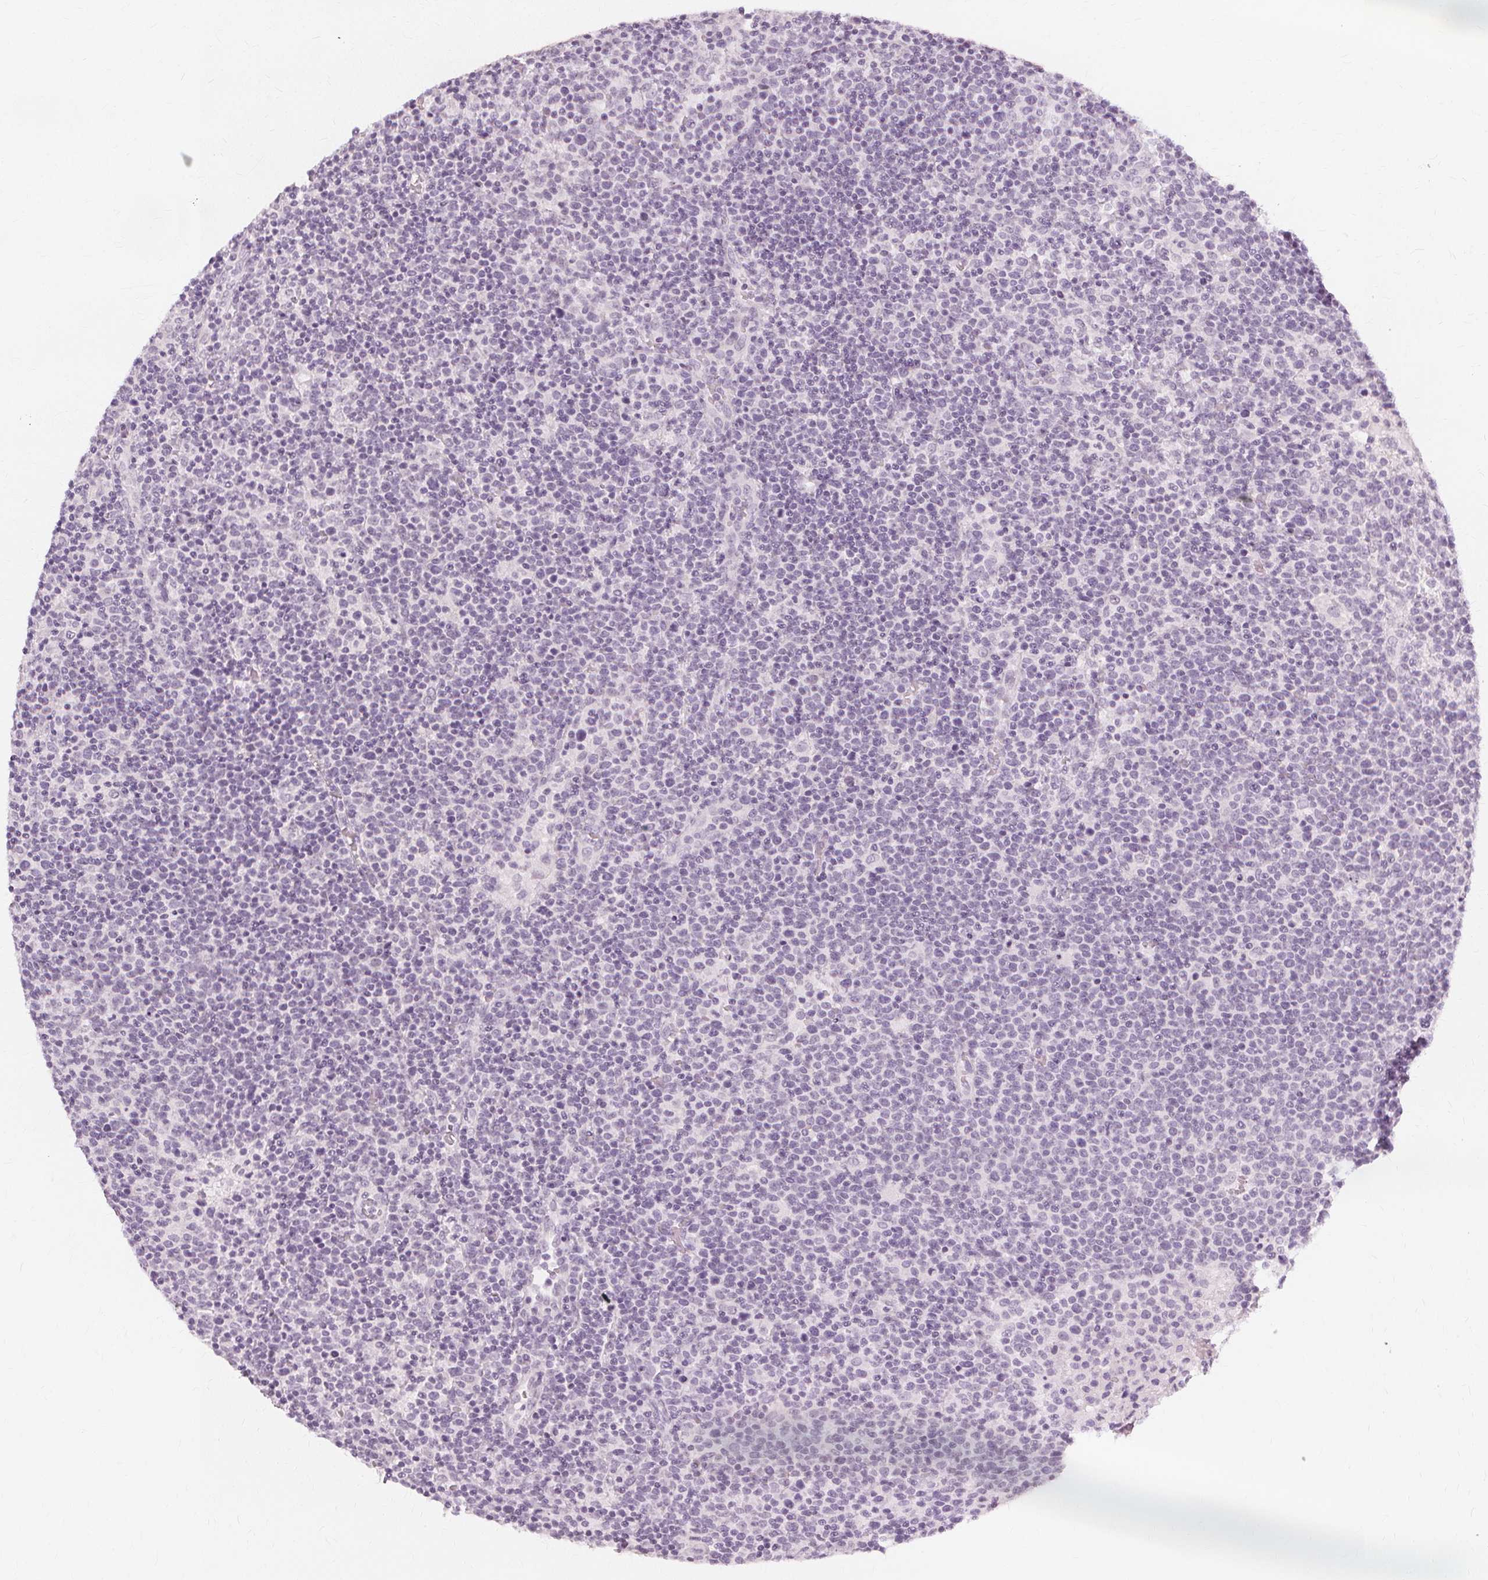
{"staining": {"intensity": "negative", "quantity": "none", "location": "none"}, "tissue": "lymphoma", "cell_type": "Tumor cells", "image_type": "cancer", "snomed": [{"axis": "morphology", "description": "Malignant lymphoma, non-Hodgkin's type, High grade"}, {"axis": "topography", "description": "Lymph node"}], "caption": "DAB immunohistochemical staining of human lymphoma displays no significant positivity in tumor cells.", "gene": "NXPE1", "patient": {"sex": "male", "age": 61}}